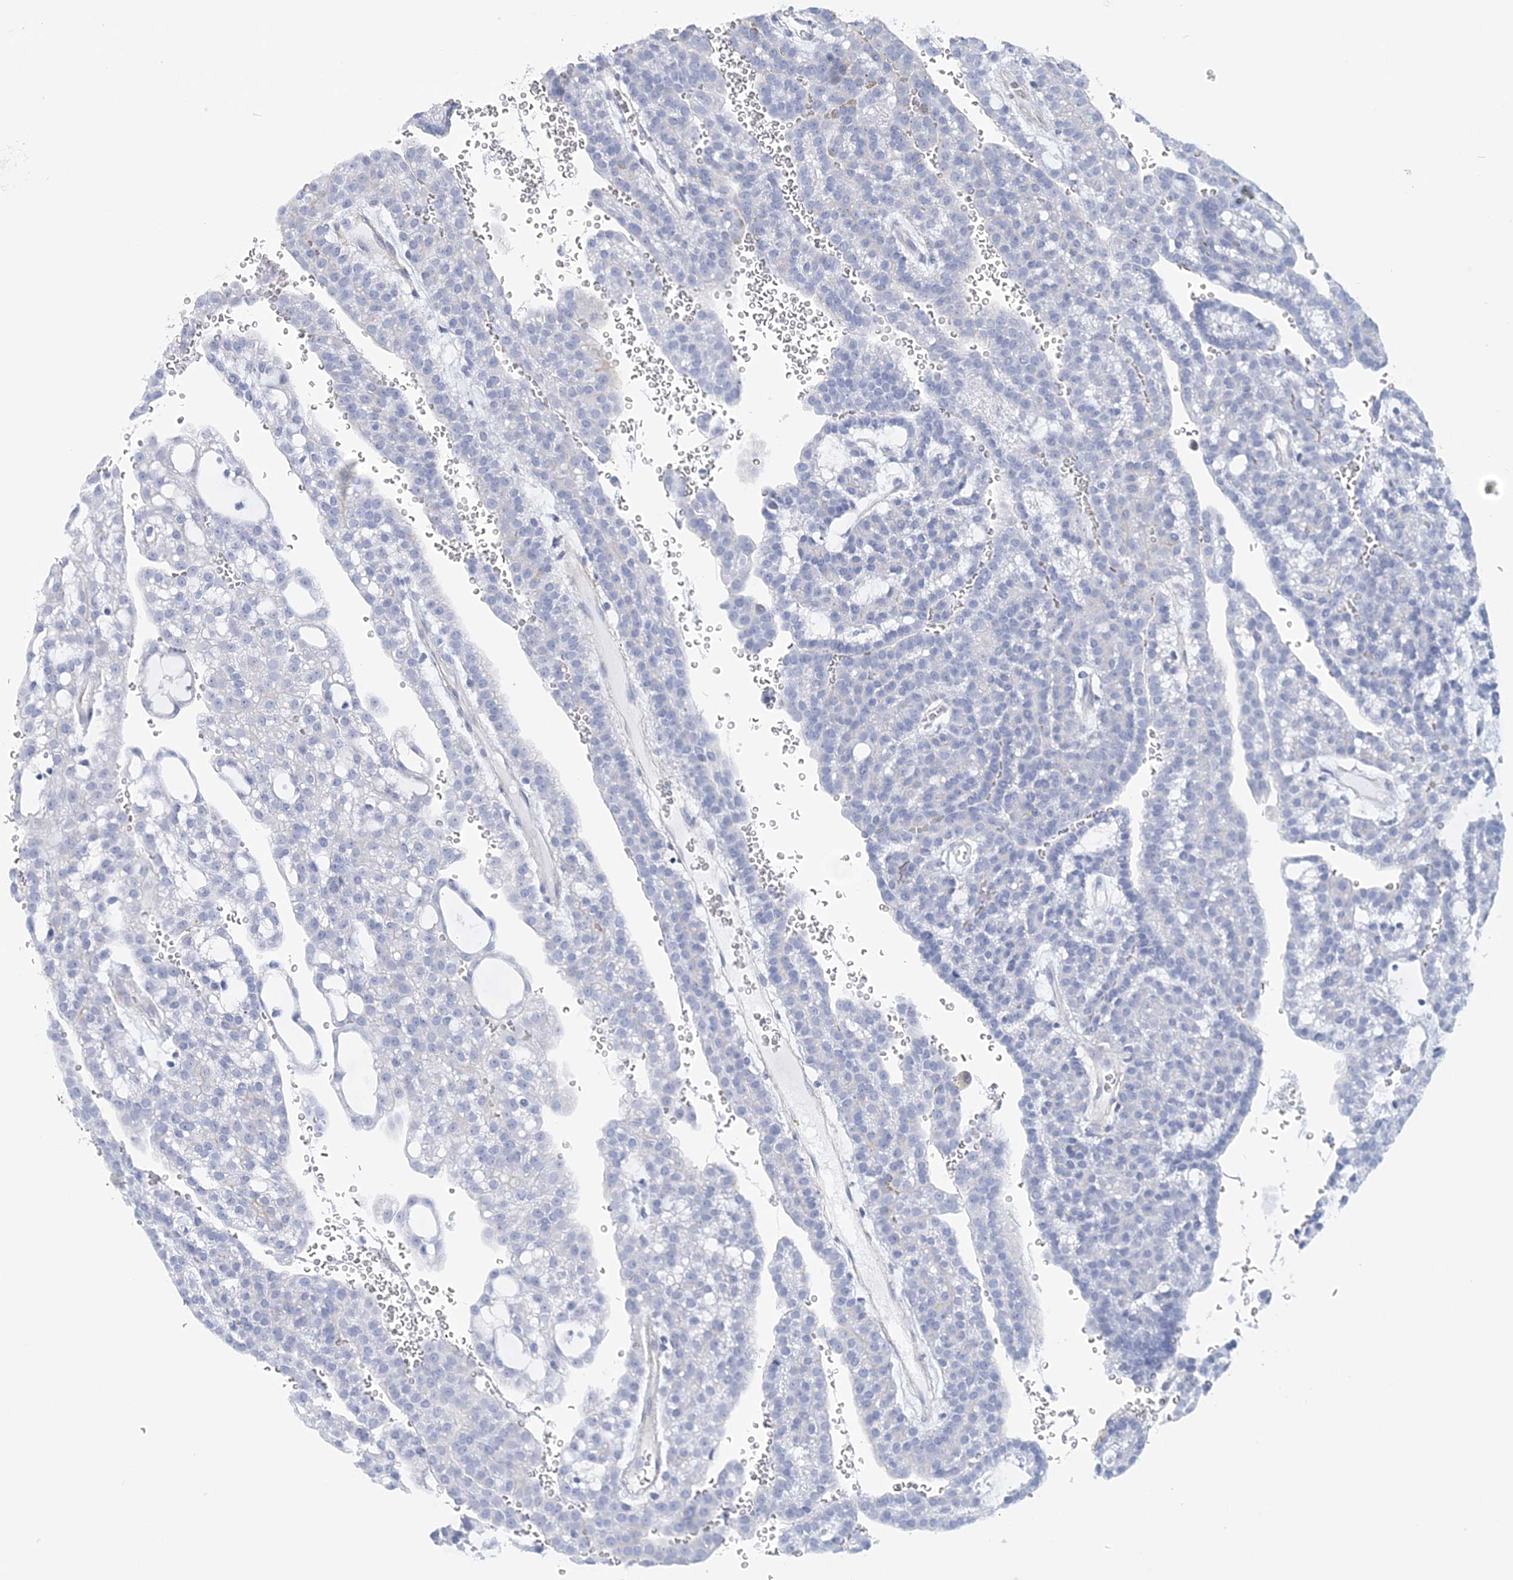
{"staining": {"intensity": "negative", "quantity": "none", "location": "none"}, "tissue": "renal cancer", "cell_type": "Tumor cells", "image_type": "cancer", "snomed": [{"axis": "morphology", "description": "Adenocarcinoma, NOS"}, {"axis": "topography", "description": "Kidney"}], "caption": "The immunohistochemistry micrograph has no significant positivity in tumor cells of renal cancer (adenocarcinoma) tissue.", "gene": "C11orf21", "patient": {"sex": "male", "age": 63}}